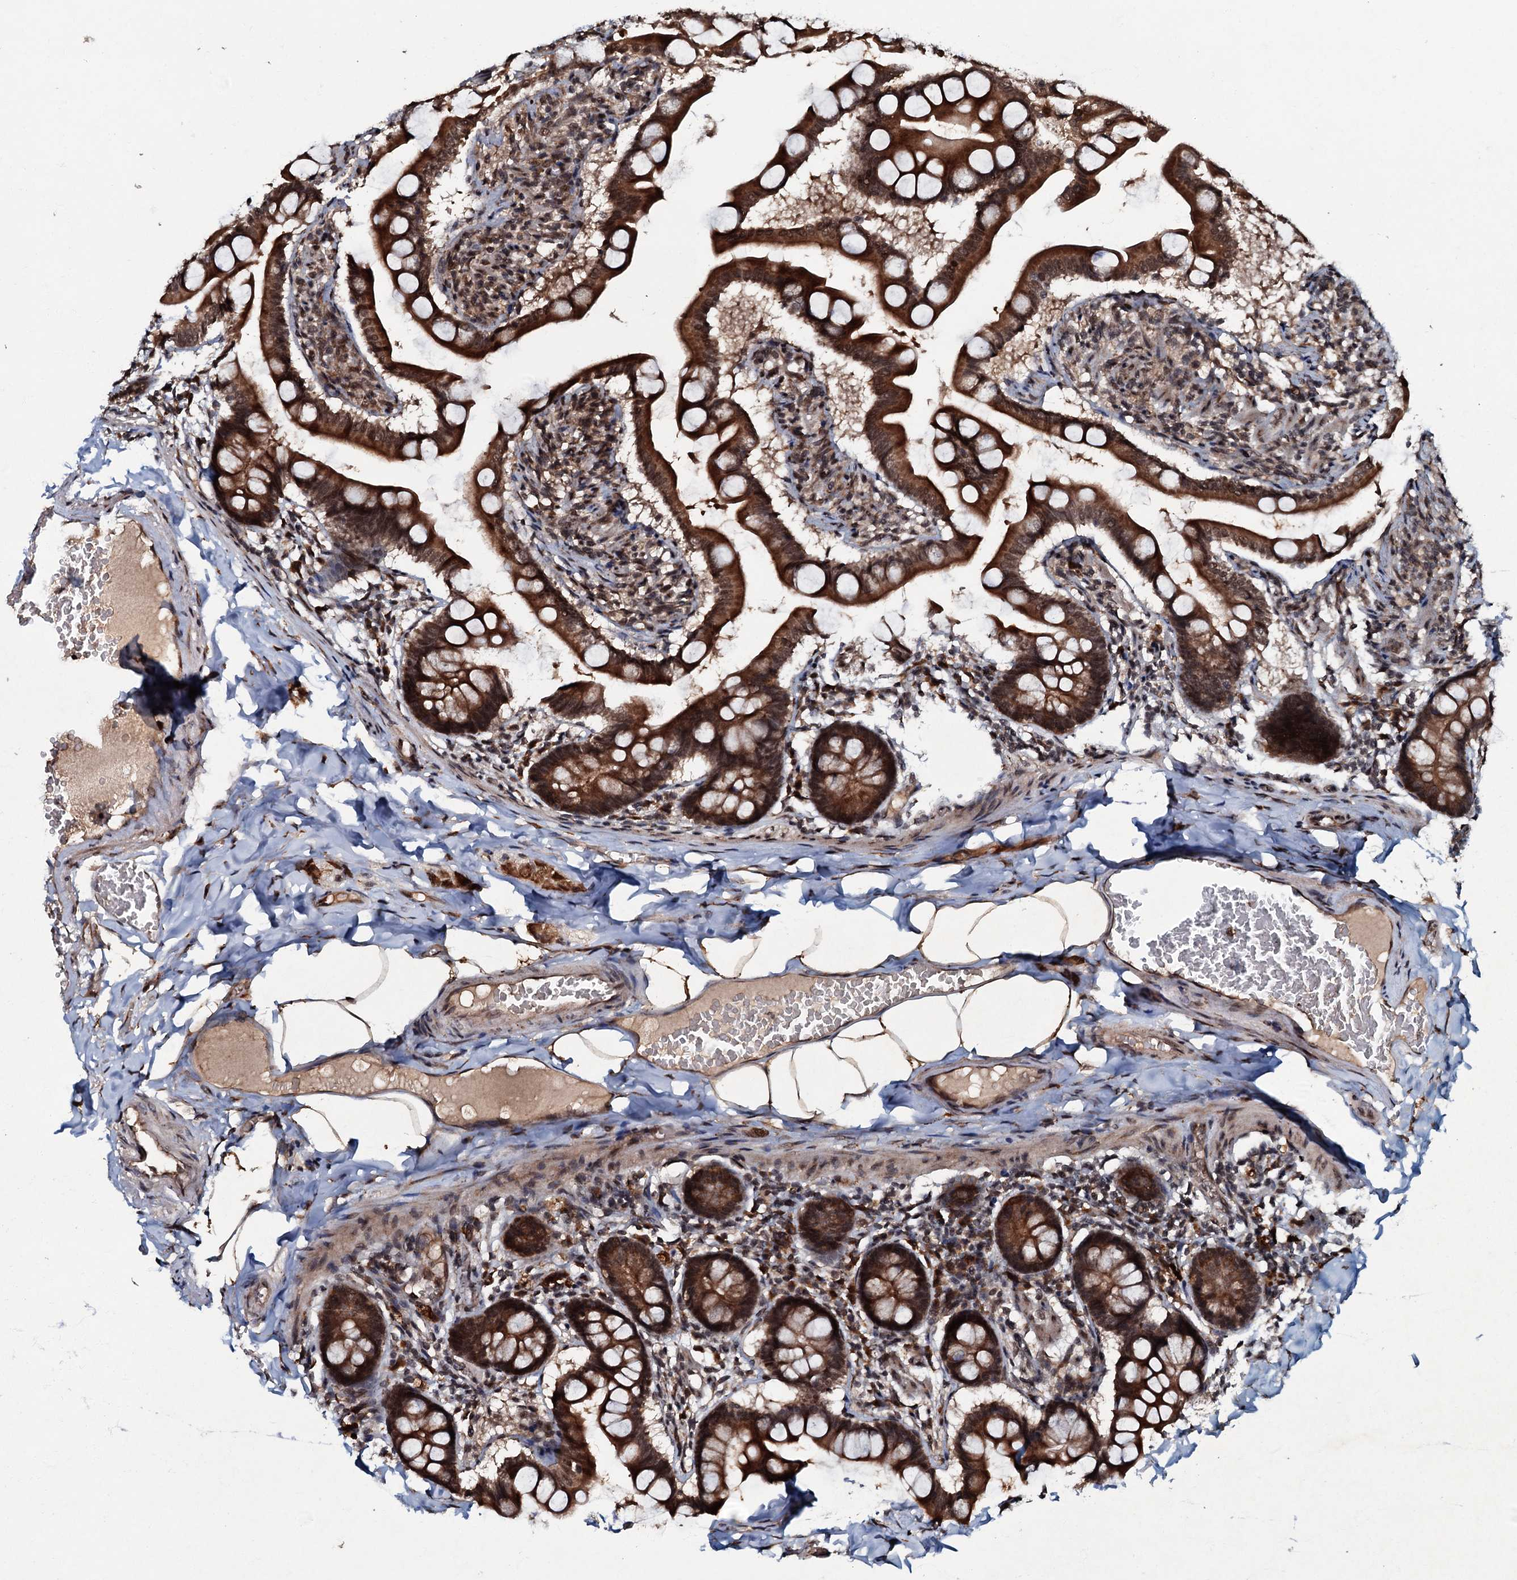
{"staining": {"intensity": "strong", "quantity": ">75%", "location": "cytoplasmic/membranous,nuclear"}, "tissue": "small intestine", "cell_type": "Glandular cells", "image_type": "normal", "snomed": [{"axis": "morphology", "description": "Normal tissue, NOS"}, {"axis": "topography", "description": "Small intestine"}], "caption": "This histopathology image demonstrates immunohistochemistry staining of normal human small intestine, with high strong cytoplasmic/membranous,nuclear positivity in approximately >75% of glandular cells.", "gene": "C18orf32", "patient": {"sex": "male", "age": 41}}